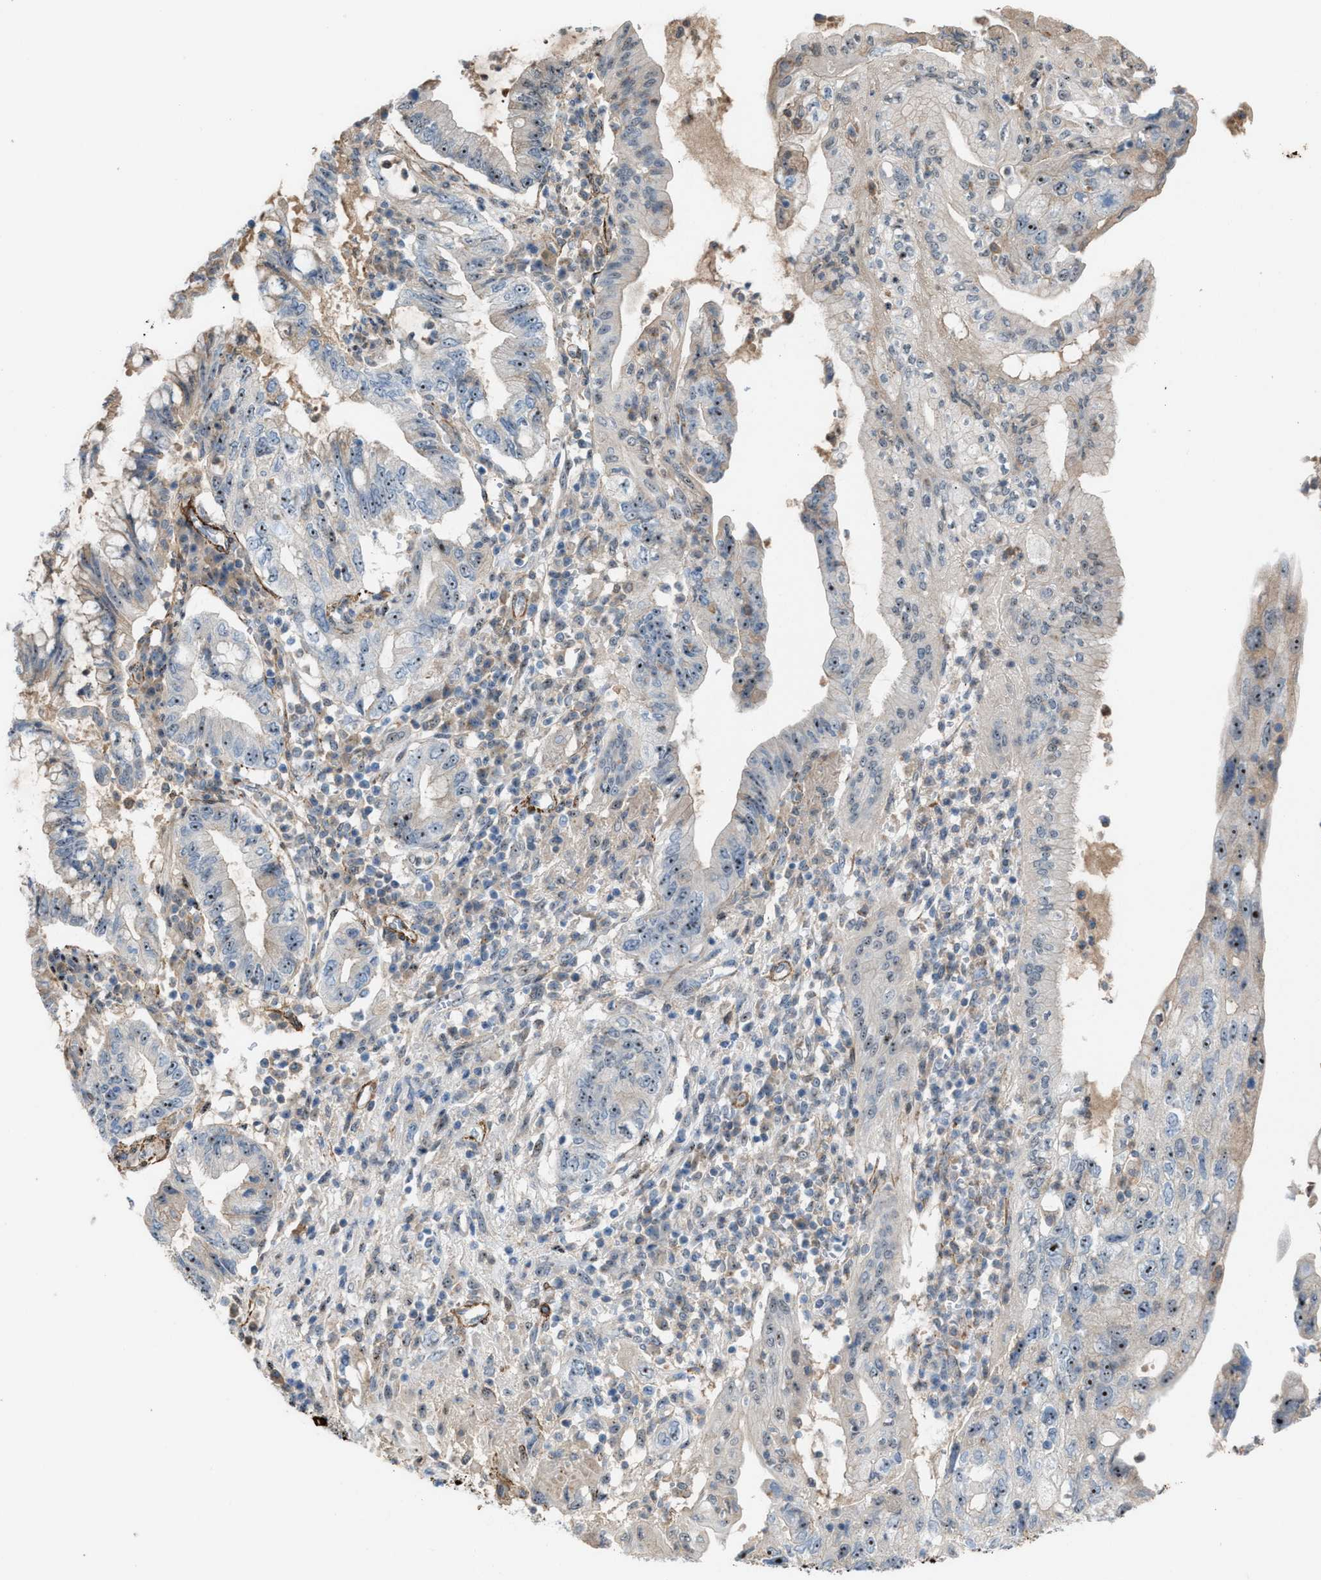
{"staining": {"intensity": "moderate", "quantity": ">75%", "location": "nuclear"}, "tissue": "pancreatic cancer", "cell_type": "Tumor cells", "image_type": "cancer", "snomed": [{"axis": "morphology", "description": "Adenocarcinoma, NOS"}, {"axis": "topography", "description": "Pancreas"}], "caption": "Immunohistochemical staining of pancreatic cancer (adenocarcinoma) reveals medium levels of moderate nuclear staining in approximately >75% of tumor cells.", "gene": "NQO2", "patient": {"sex": "female", "age": 73}}